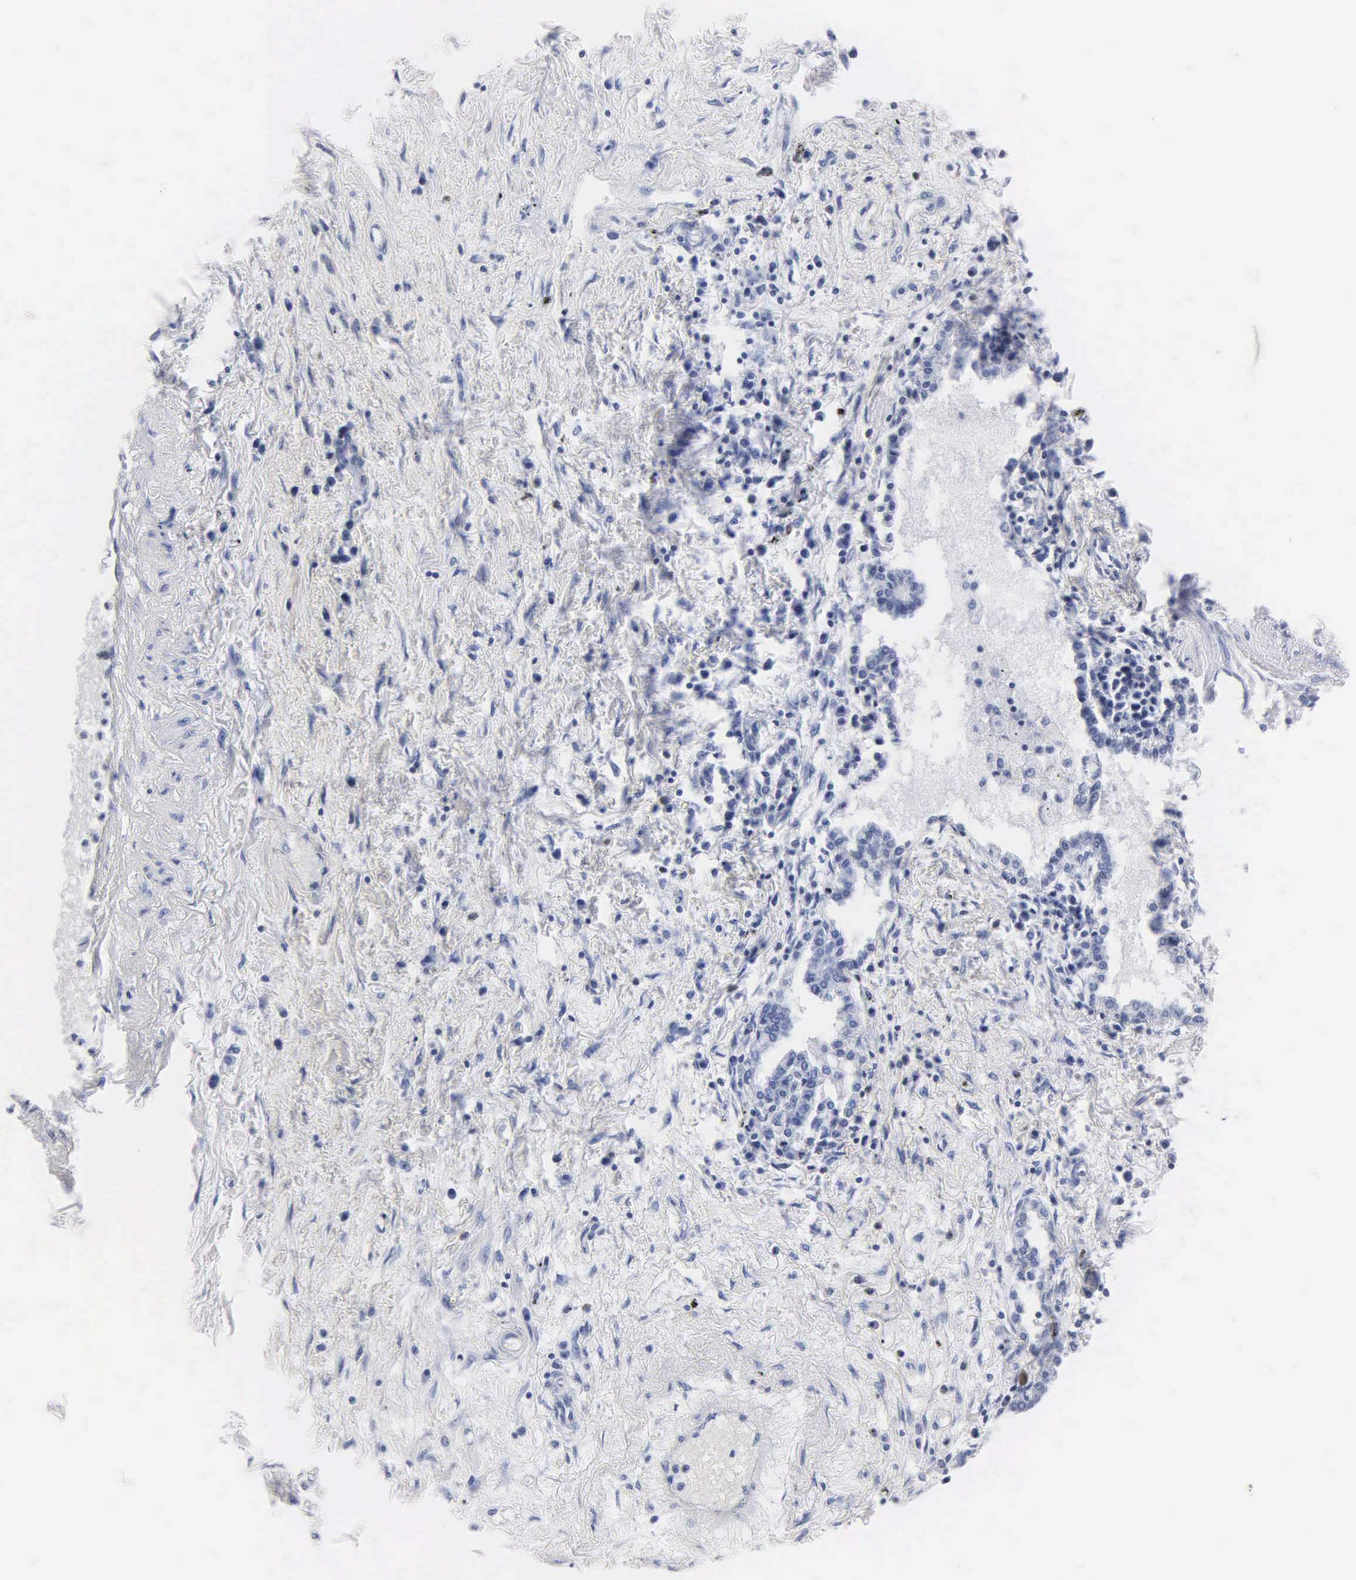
{"staining": {"intensity": "negative", "quantity": "none", "location": "none"}, "tissue": "lung cancer", "cell_type": "Tumor cells", "image_type": "cancer", "snomed": [{"axis": "morphology", "description": "Adenocarcinoma, NOS"}, {"axis": "topography", "description": "Lung"}], "caption": "Histopathology image shows no significant protein positivity in tumor cells of adenocarcinoma (lung).", "gene": "MB", "patient": {"sex": "male", "age": 60}}